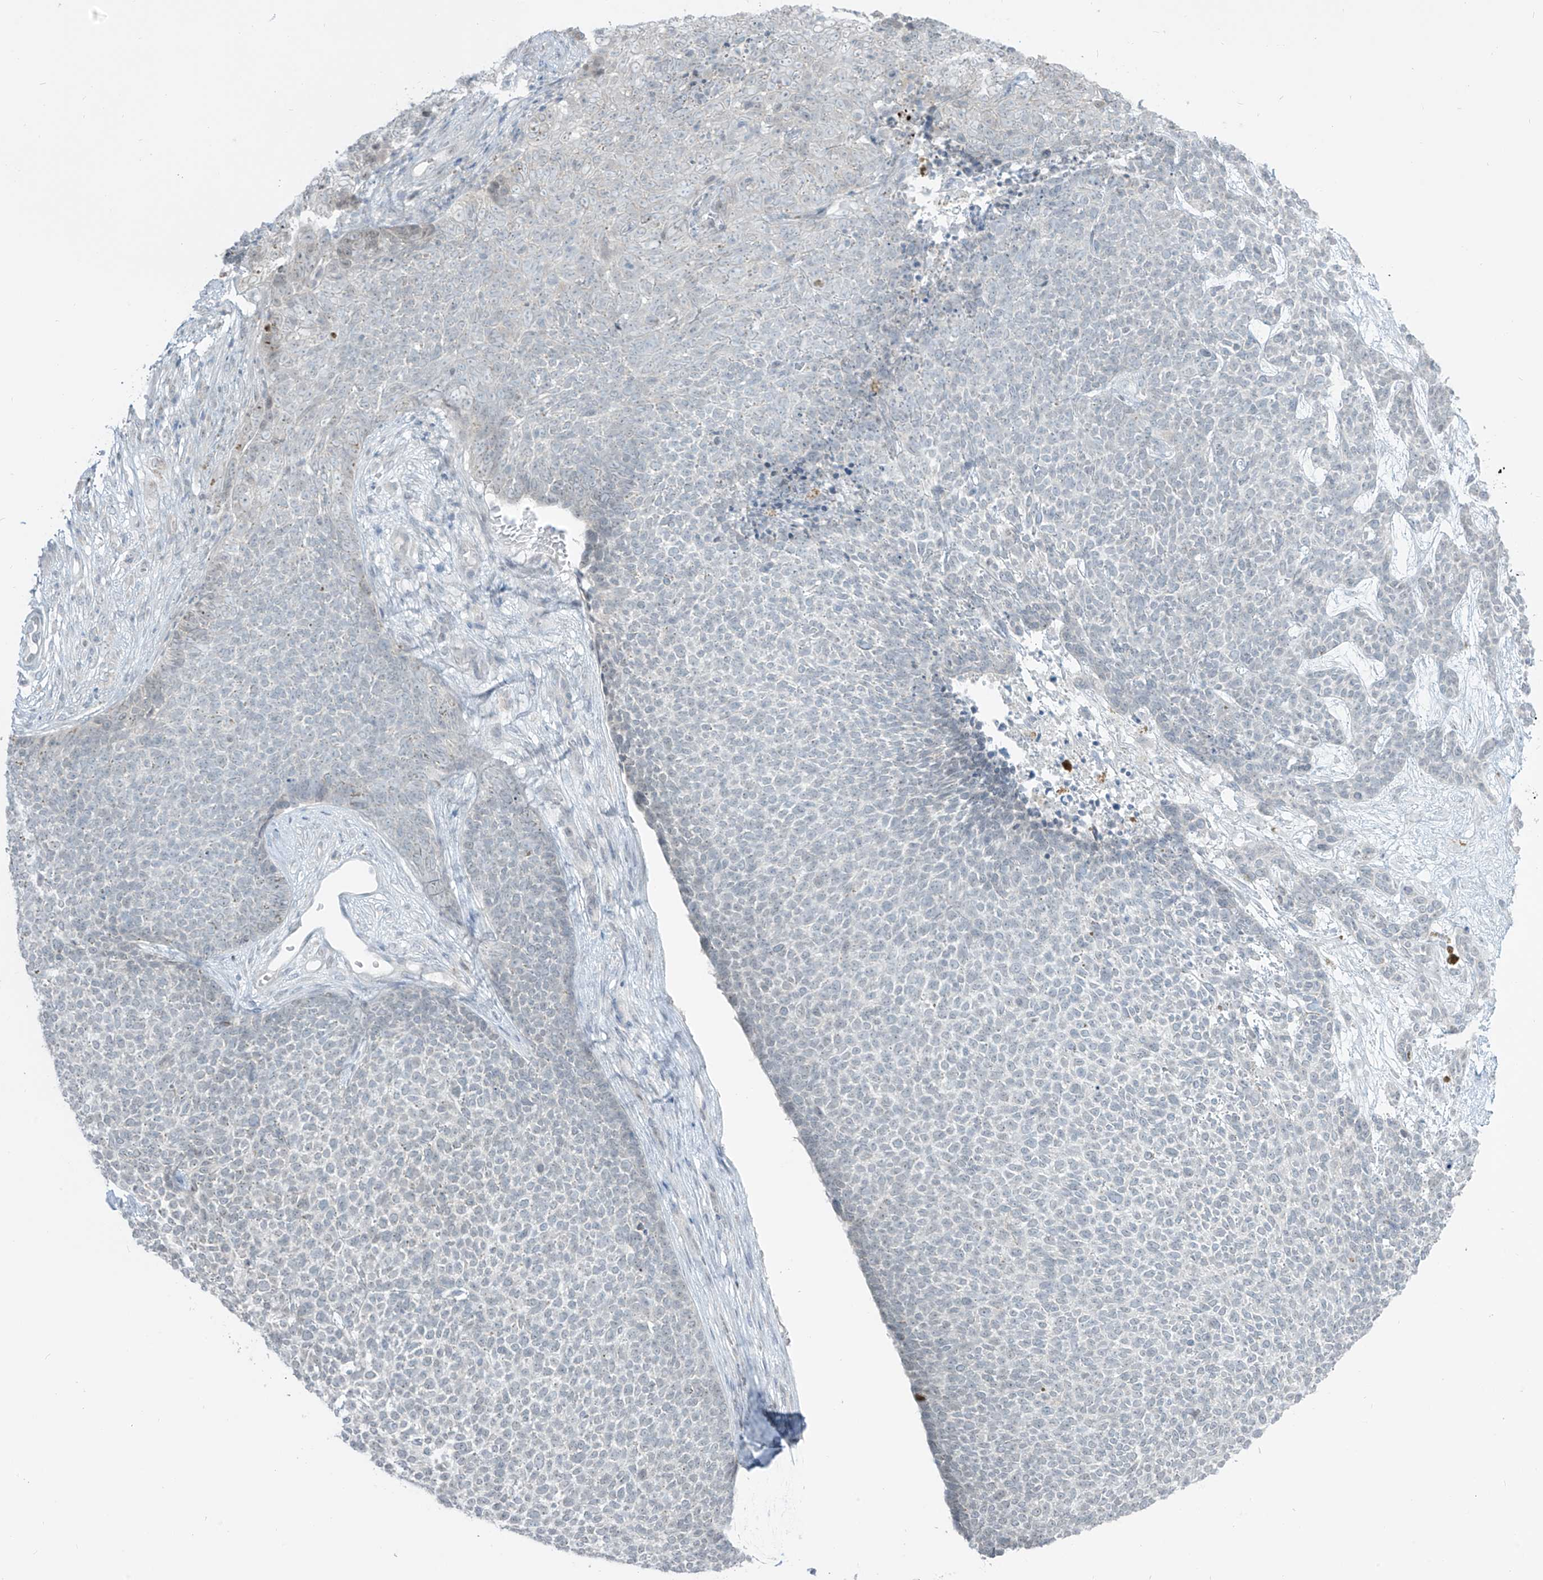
{"staining": {"intensity": "negative", "quantity": "none", "location": "none"}, "tissue": "skin cancer", "cell_type": "Tumor cells", "image_type": "cancer", "snomed": [{"axis": "morphology", "description": "Basal cell carcinoma"}, {"axis": "topography", "description": "Skin"}], "caption": "This is a histopathology image of IHC staining of skin cancer, which shows no expression in tumor cells.", "gene": "PRDM6", "patient": {"sex": "female", "age": 84}}